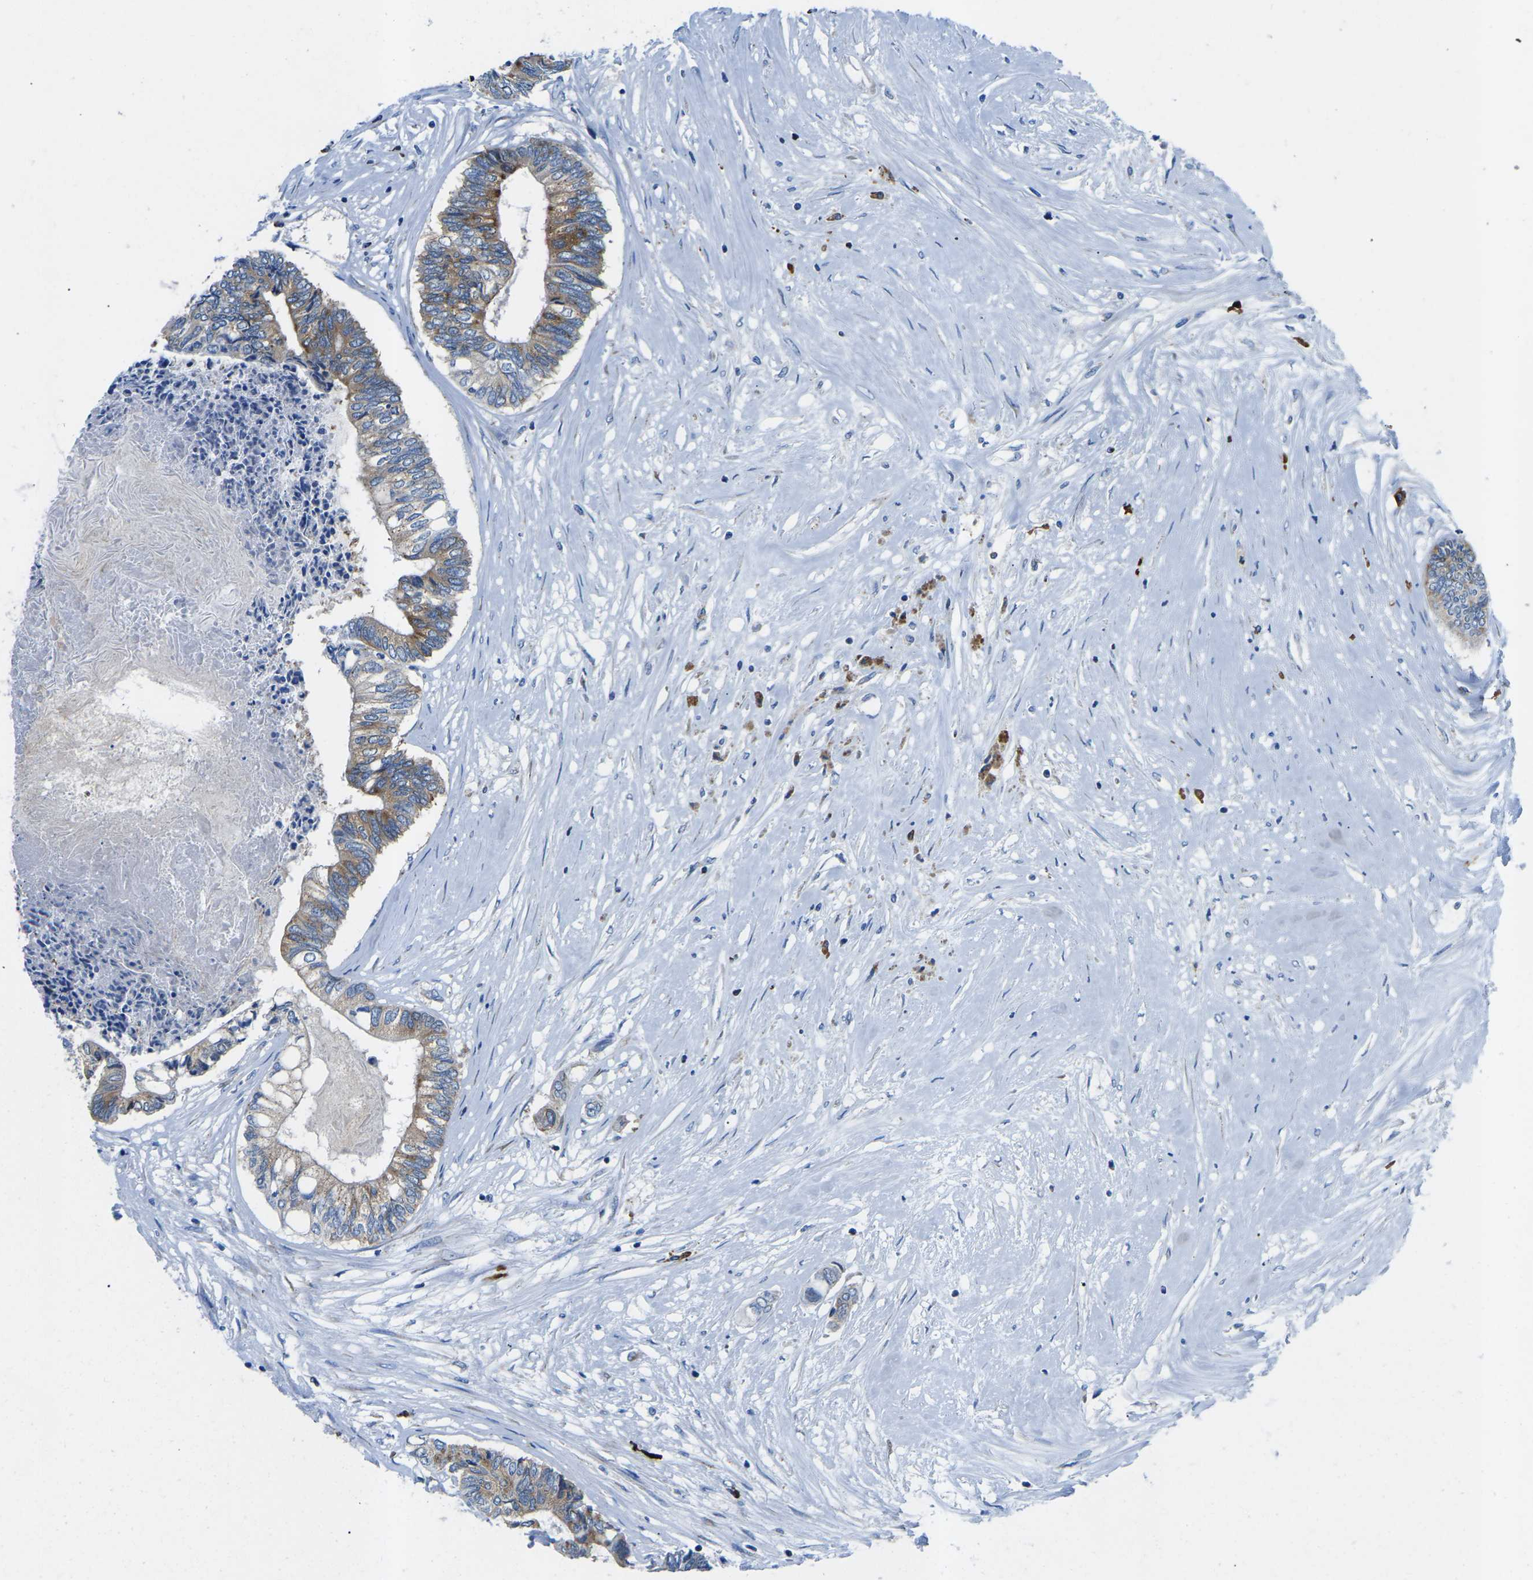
{"staining": {"intensity": "weak", "quantity": "25%-75%", "location": "cytoplasmic/membranous"}, "tissue": "colorectal cancer", "cell_type": "Tumor cells", "image_type": "cancer", "snomed": [{"axis": "morphology", "description": "Adenocarcinoma, NOS"}, {"axis": "topography", "description": "Rectum"}], "caption": "A brown stain labels weak cytoplasmic/membranous positivity of a protein in colorectal adenocarcinoma tumor cells.", "gene": "MC4R", "patient": {"sex": "male", "age": 63}}